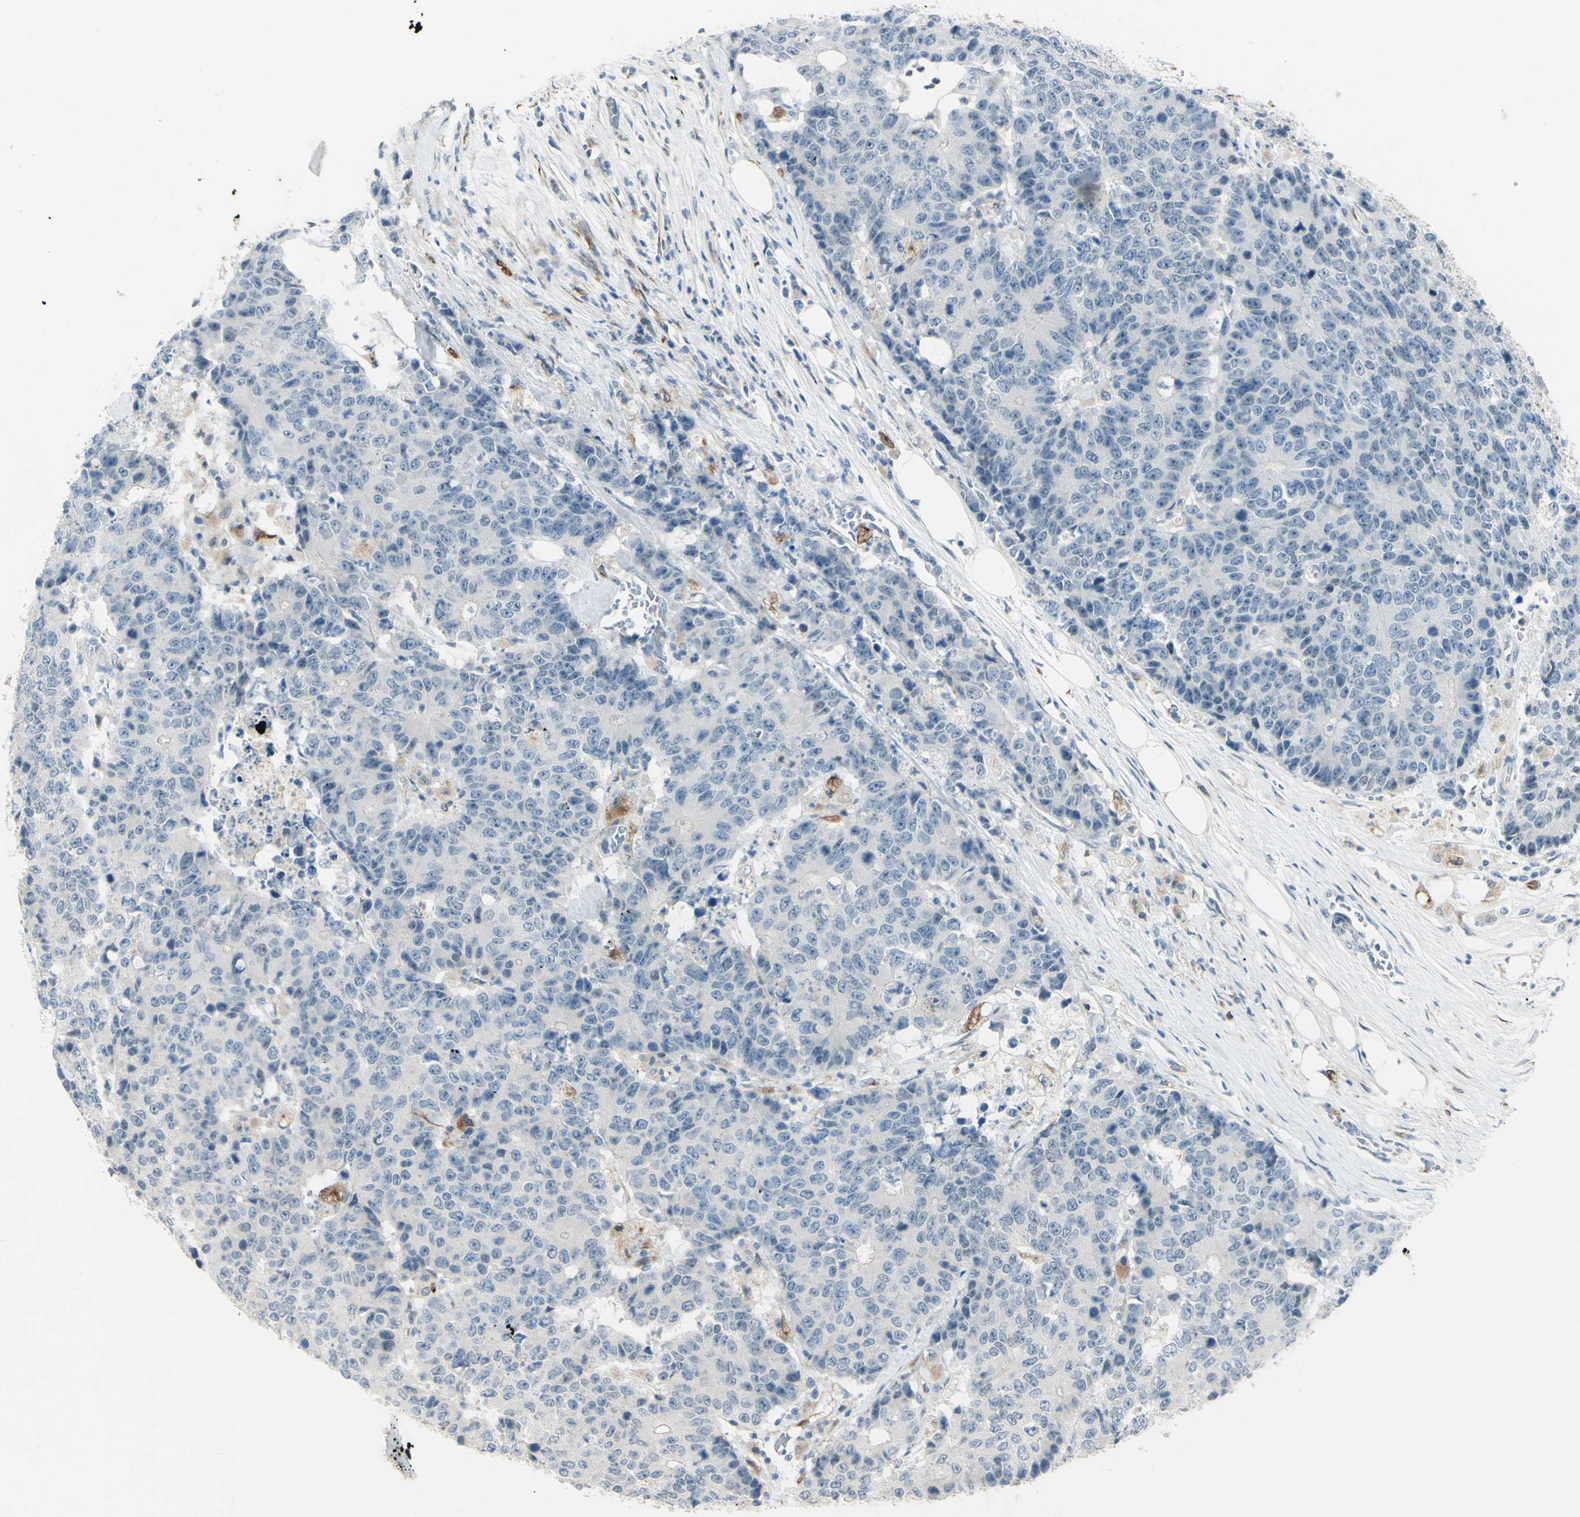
{"staining": {"intensity": "negative", "quantity": "none", "location": "none"}, "tissue": "colorectal cancer", "cell_type": "Tumor cells", "image_type": "cancer", "snomed": [{"axis": "morphology", "description": "Adenocarcinoma, NOS"}, {"axis": "topography", "description": "Colon"}], "caption": "This is an immunohistochemistry (IHC) image of human colorectal cancer. There is no staining in tumor cells.", "gene": "FGFR2", "patient": {"sex": "female", "age": 86}}